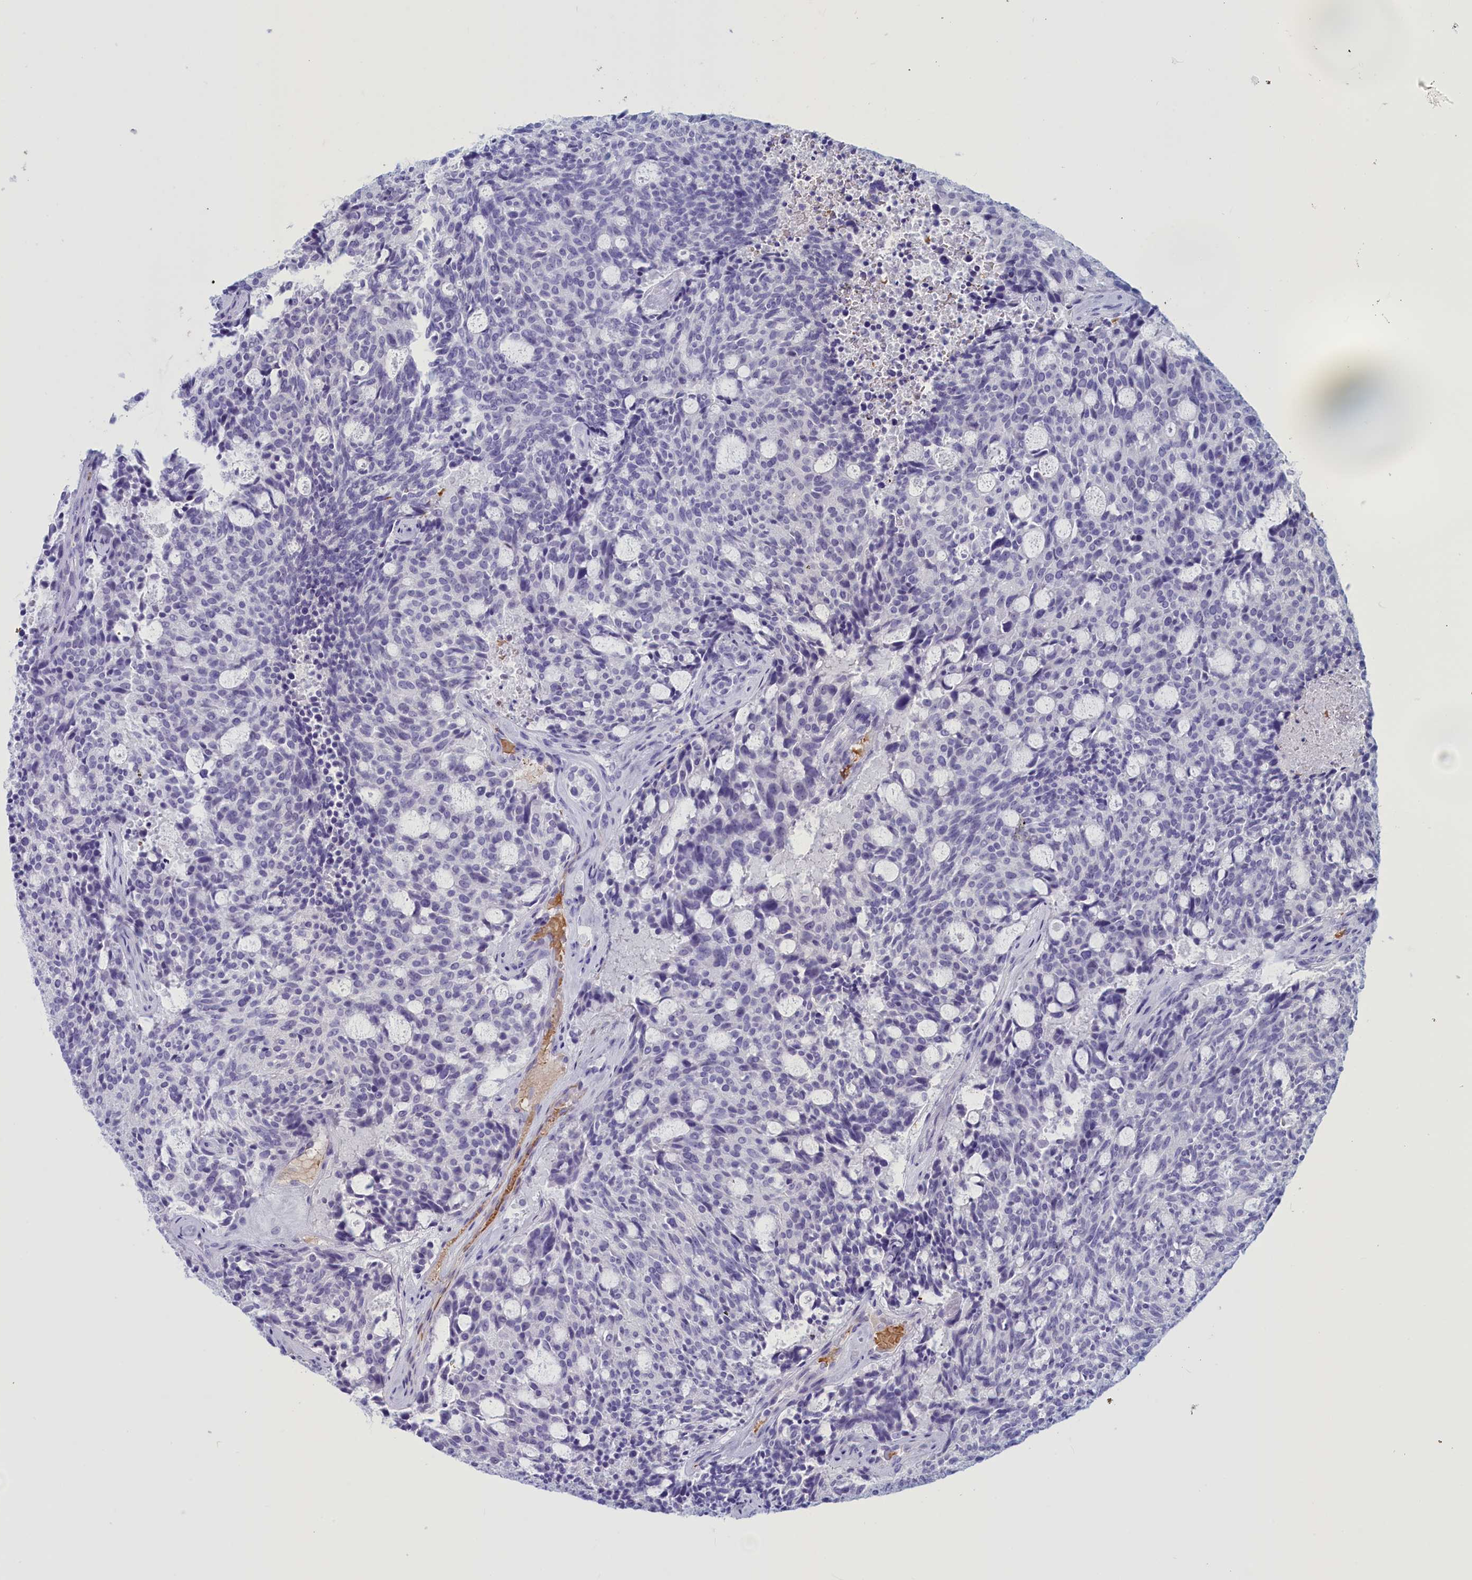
{"staining": {"intensity": "negative", "quantity": "none", "location": "none"}, "tissue": "carcinoid", "cell_type": "Tumor cells", "image_type": "cancer", "snomed": [{"axis": "morphology", "description": "Carcinoid, malignant, NOS"}, {"axis": "topography", "description": "Pancreas"}], "caption": "An image of carcinoid (malignant) stained for a protein exhibits no brown staining in tumor cells.", "gene": "GAPDHS", "patient": {"sex": "female", "age": 54}}